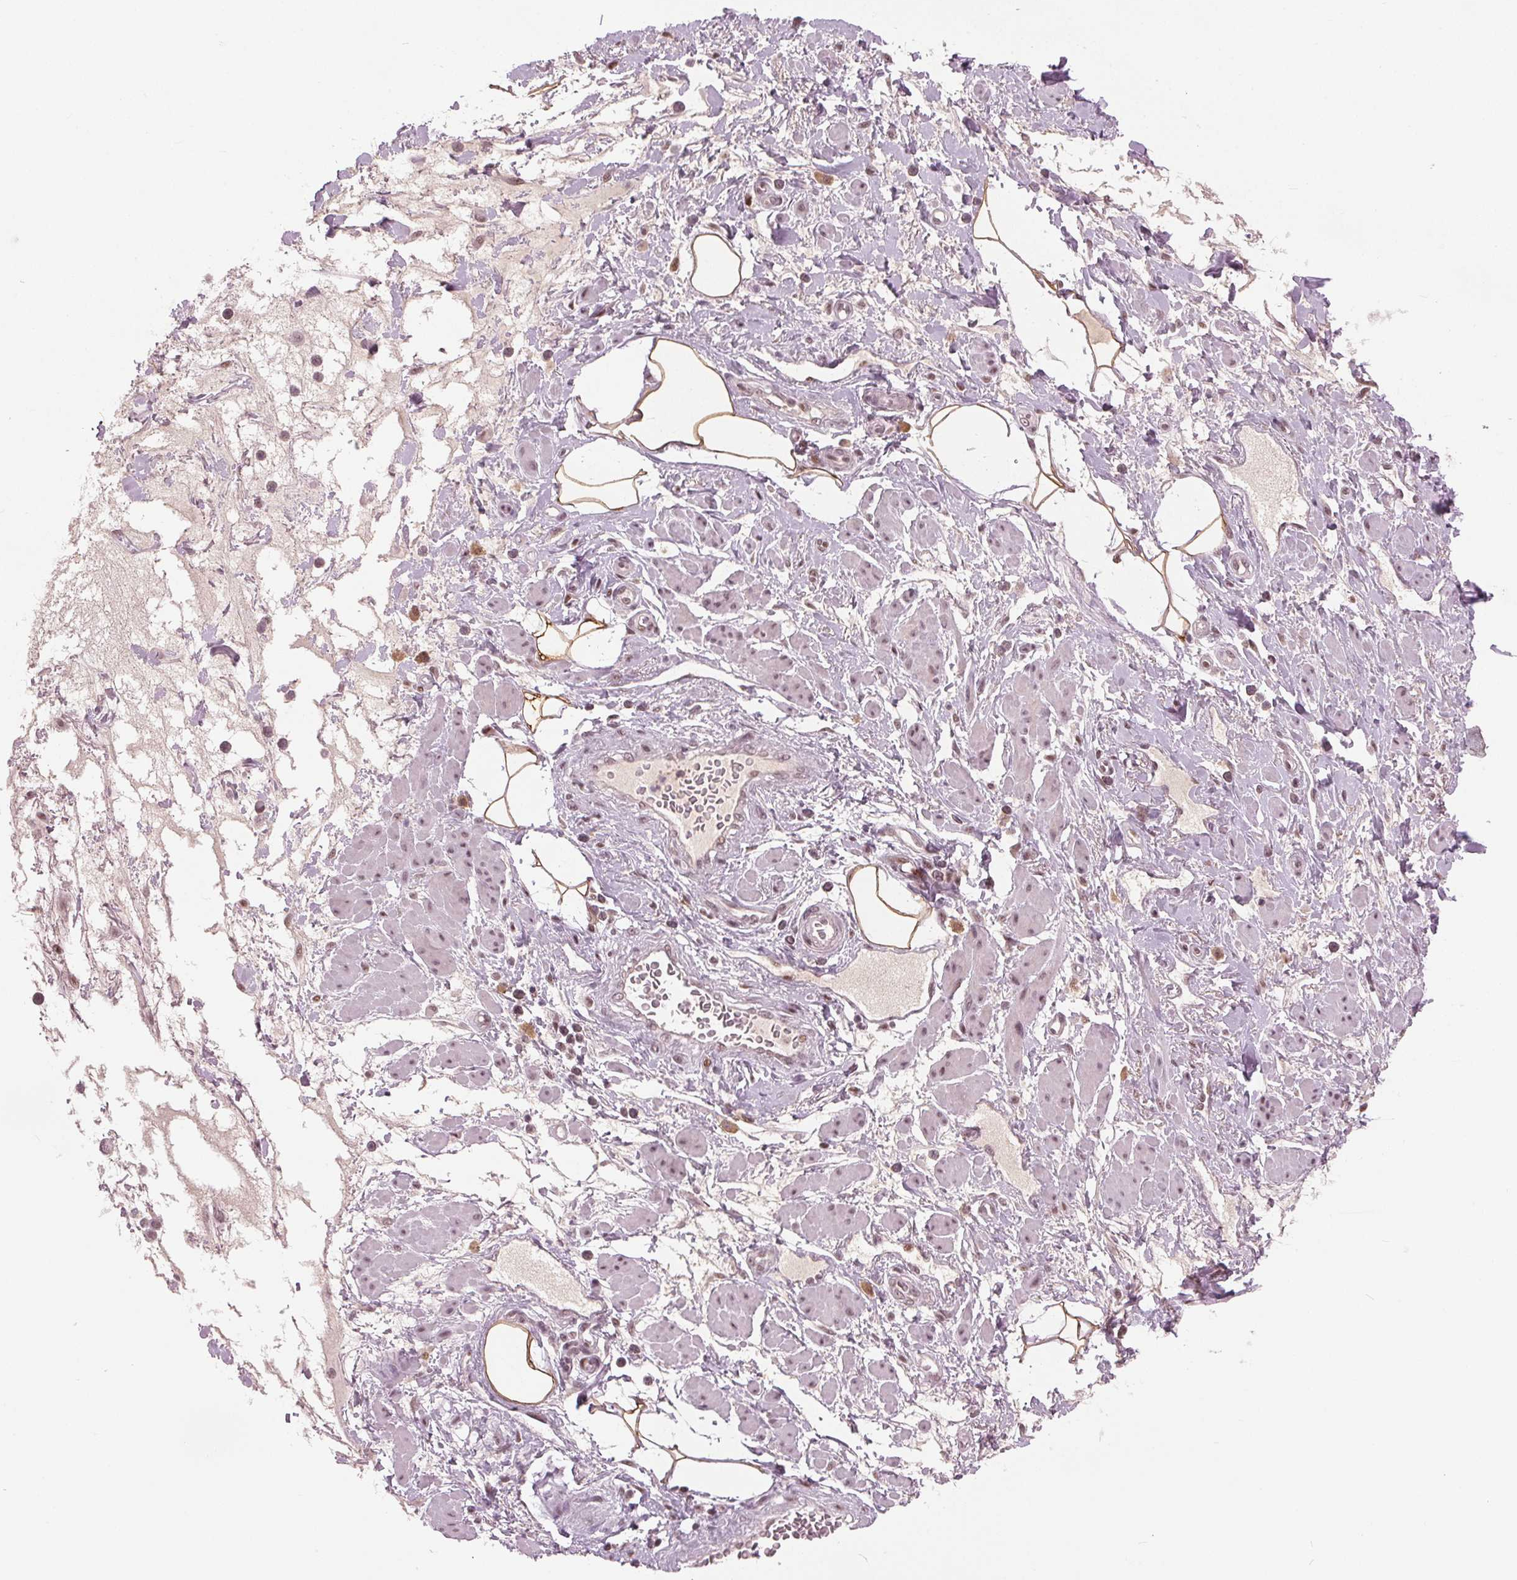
{"staining": {"intensity": "moderate", "quantity": ">75%", "location": "cytoplasmic/membranous,nuclear"}, "tissue": "adipose tissue", "cell_type": "Adipocytes", "image_type": "normal", "snomed": [{"axis": "morphology", "description": "Normal tissue, NOS"}, {"axis": "topography", "description": "Vagina"}, {"axis": "topography", "description": "Peripheral nerve tissue"}], "caption": "The immunohistochemical stain labels moderate cytoplasmic/membranous,nuclear positivity in adipocytes of benign adipose tissue.", "gene": "TTC34", "patient": {"sex": "female", "age": 71}}